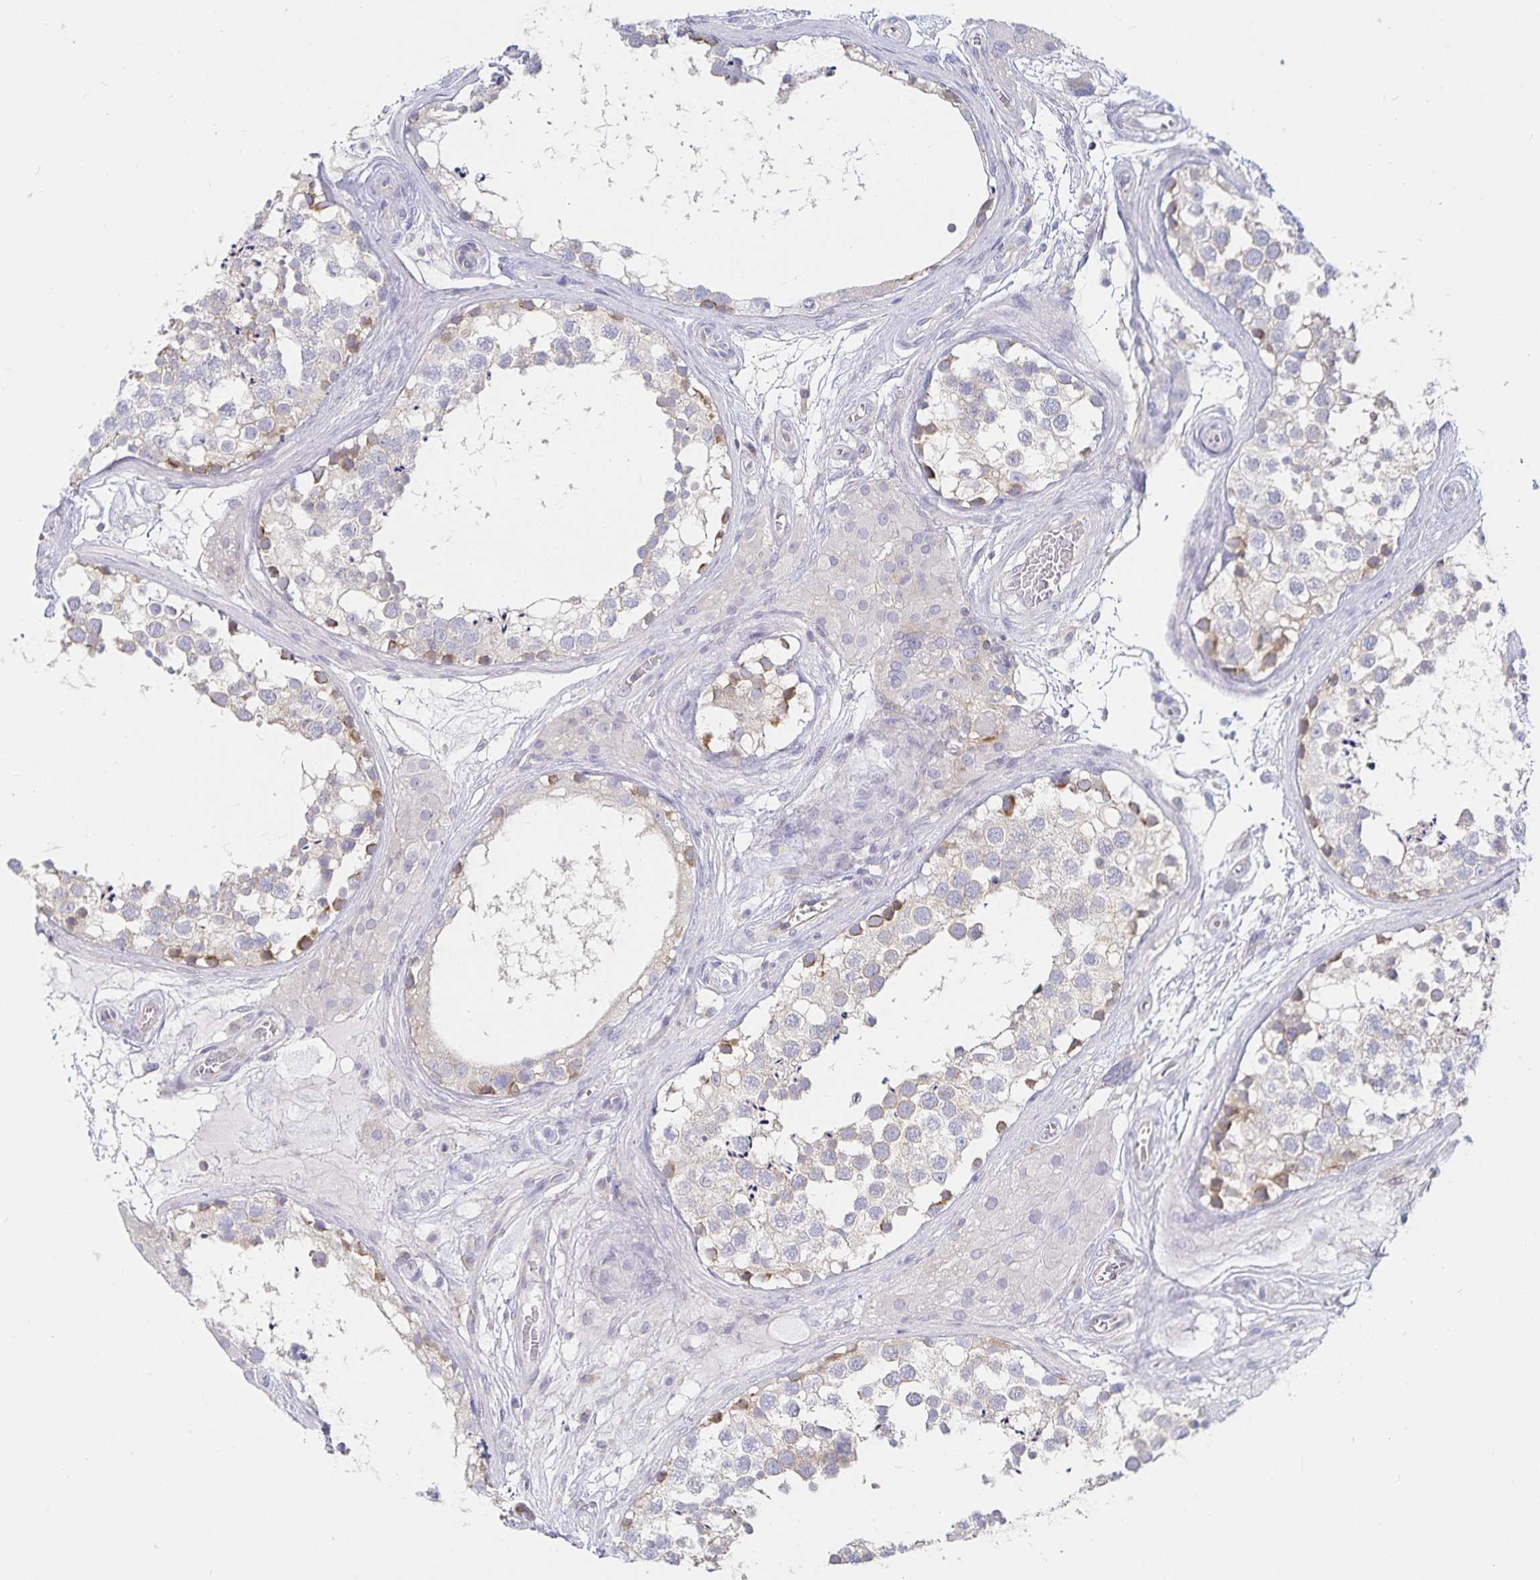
{"staining": {"intensity": "weak", "quantity": "<25%", "location": "cytoplasmic/membranous"}, "tissue": "testis", "cell_type": "Cells in seminiferous ducts", "image_type": "normal", "snomed": [{"axis": "morphology", "description": "Normal tissue, NOS"}, {"axis": "morphology", "description": "Seminoma, NOS"}, {"axis": "topography", "description": "Testis"}], "caption": "Testis stained for a protein using immunohistochemistry (IHC) demonstrates no positivity cells in seminiferous ducts.", "gene": "SFTPA1", "patient": {"sex": "male", "age": 65}}